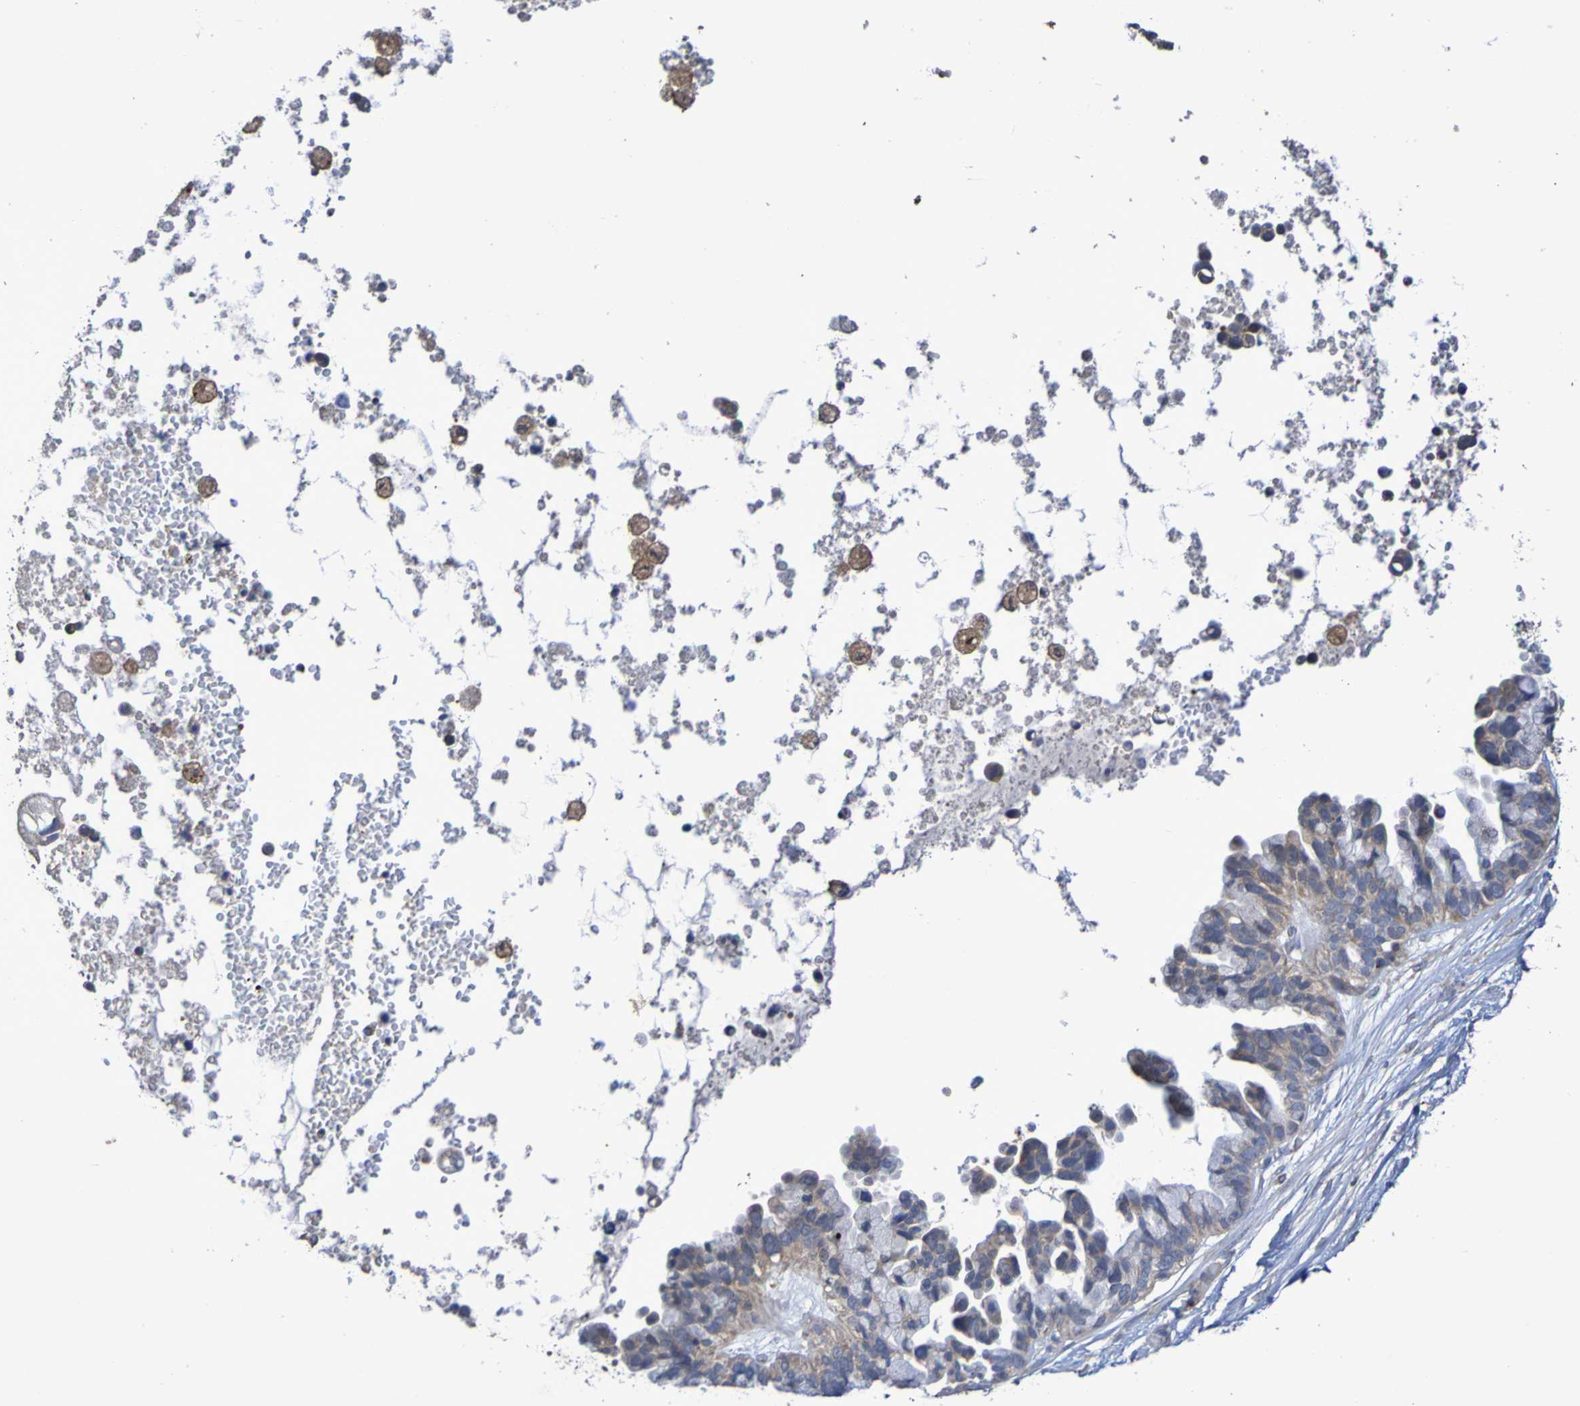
{"staining": {"intensity": "moderate", "quantity": "25%-75%", "location": "cytoplasmic/membranous"}, "tissue": "ovarian cancer", "cell_type": "Tumor cells", "image_type": "cancer", "snomed": [{"axis": "morphology", "description": "Cystadenocarcinoma, serous, NOS"}, {"axis": "topography", "description": "Ovary"}], "caption": "Ovarian serous cystadenocarcinoma was stained to show a protein in brown. There is medium levels of moderate cytoplasmic/membranous staining in about 25%-75% of tumor cells. Immunohistochemistry (ihc) stains the protein of interest in brown and the nuclei are stained blue.", "gene": "C3orf18", "patient": {"sex": "female", "age": 56}}